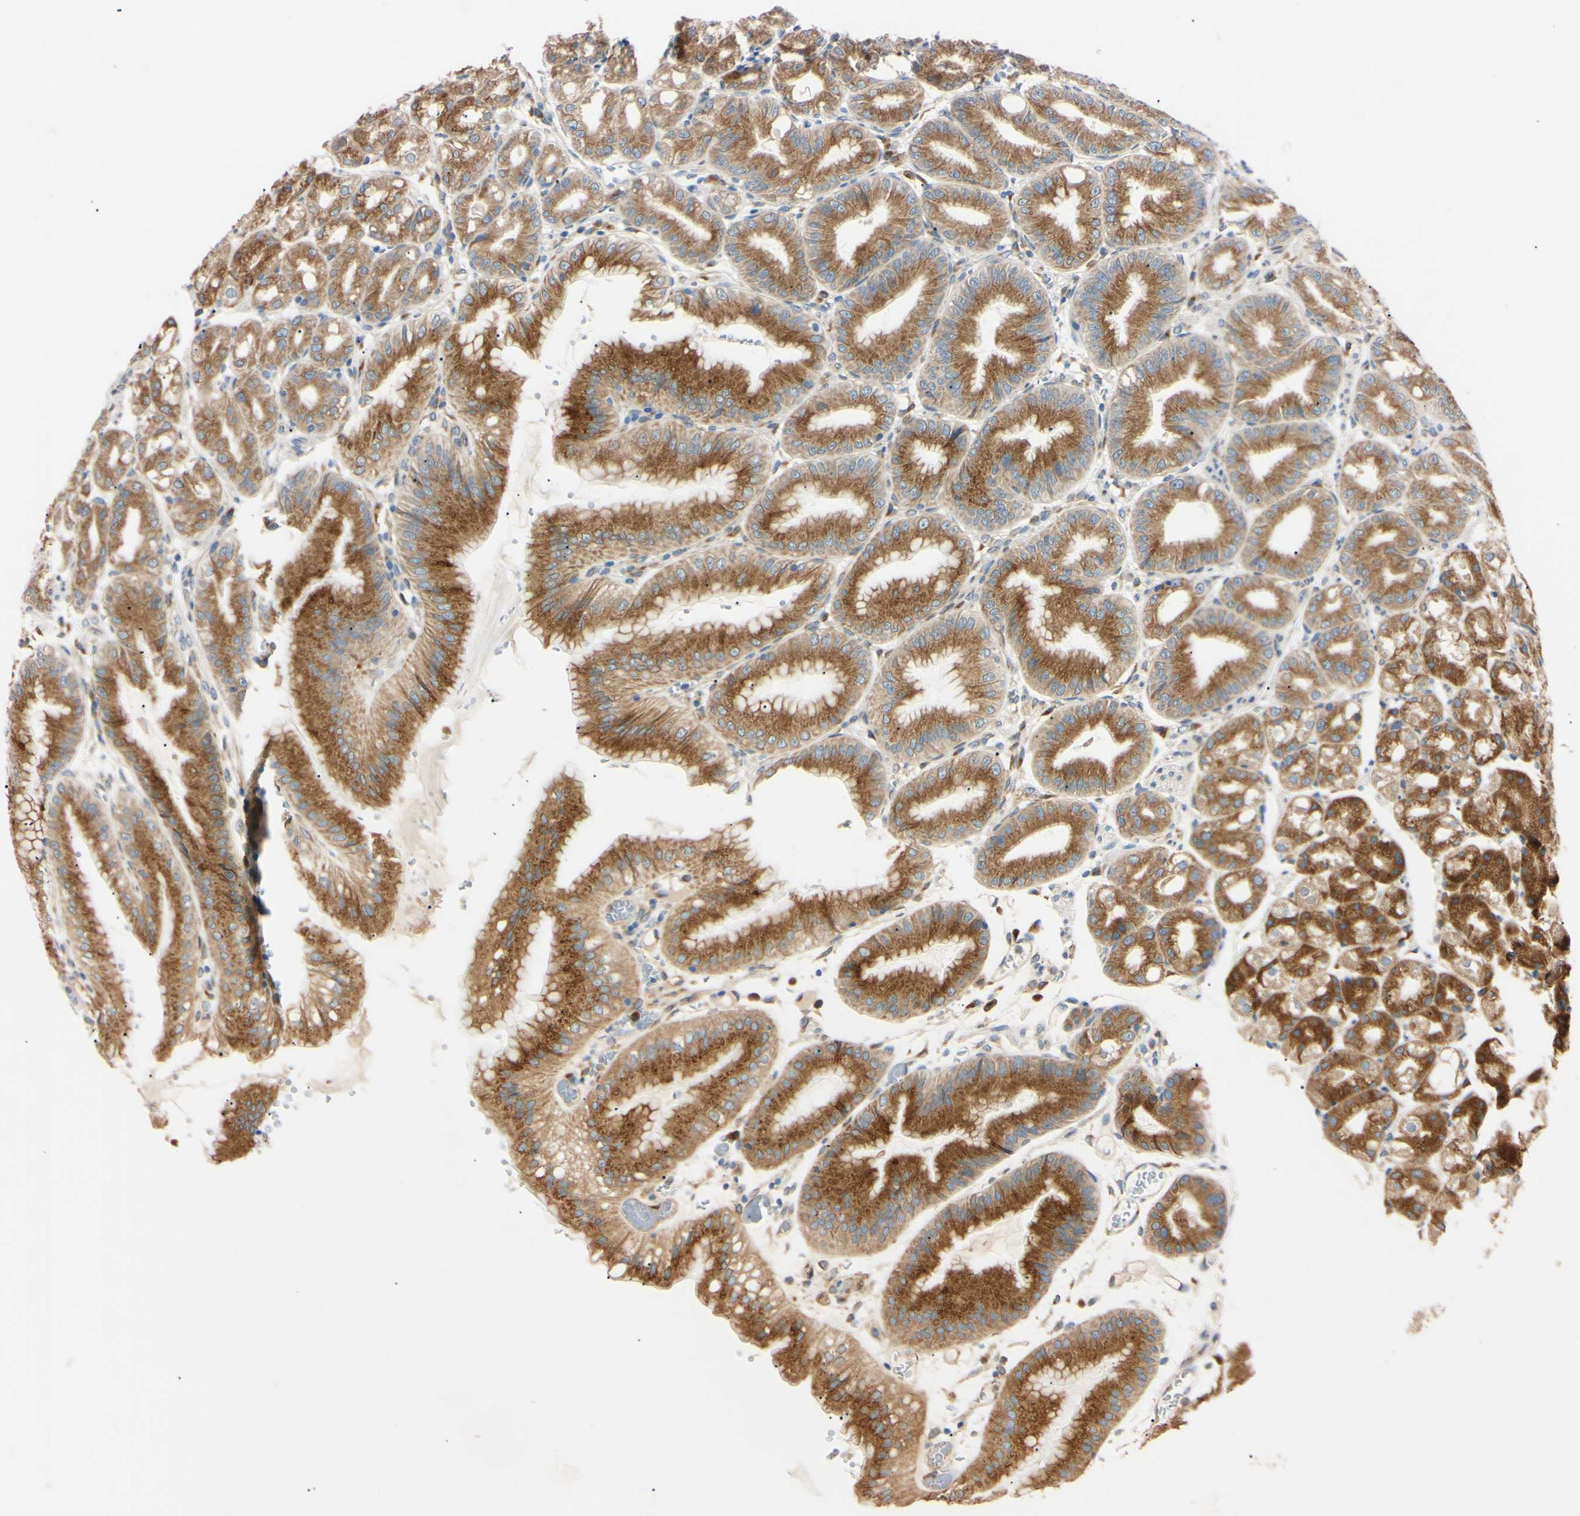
{"staining": {"intensity": "moderate", "quantity": ">75%", "location": "cytoplasmic/membranous"}, "tissue": "stomach", "cell_type": "Glandular cells", "image_type": "normal", "snomed": [{"axis": "morphology", "description": "Normal tissue, NOS"}, {"axis": "topography", "description": "Stomach, lower"}], "caption": "Immunohistochemical staining of normal stomach reveals >75% levels of moderate cytoplasmic/membranous protein positivity in approximately >75% of glandular cells. (DAB IHC with brightfield microscopy, high magnification).", "gene": "IER3IP1", "patient": {"sex": "male", "age": 71}}